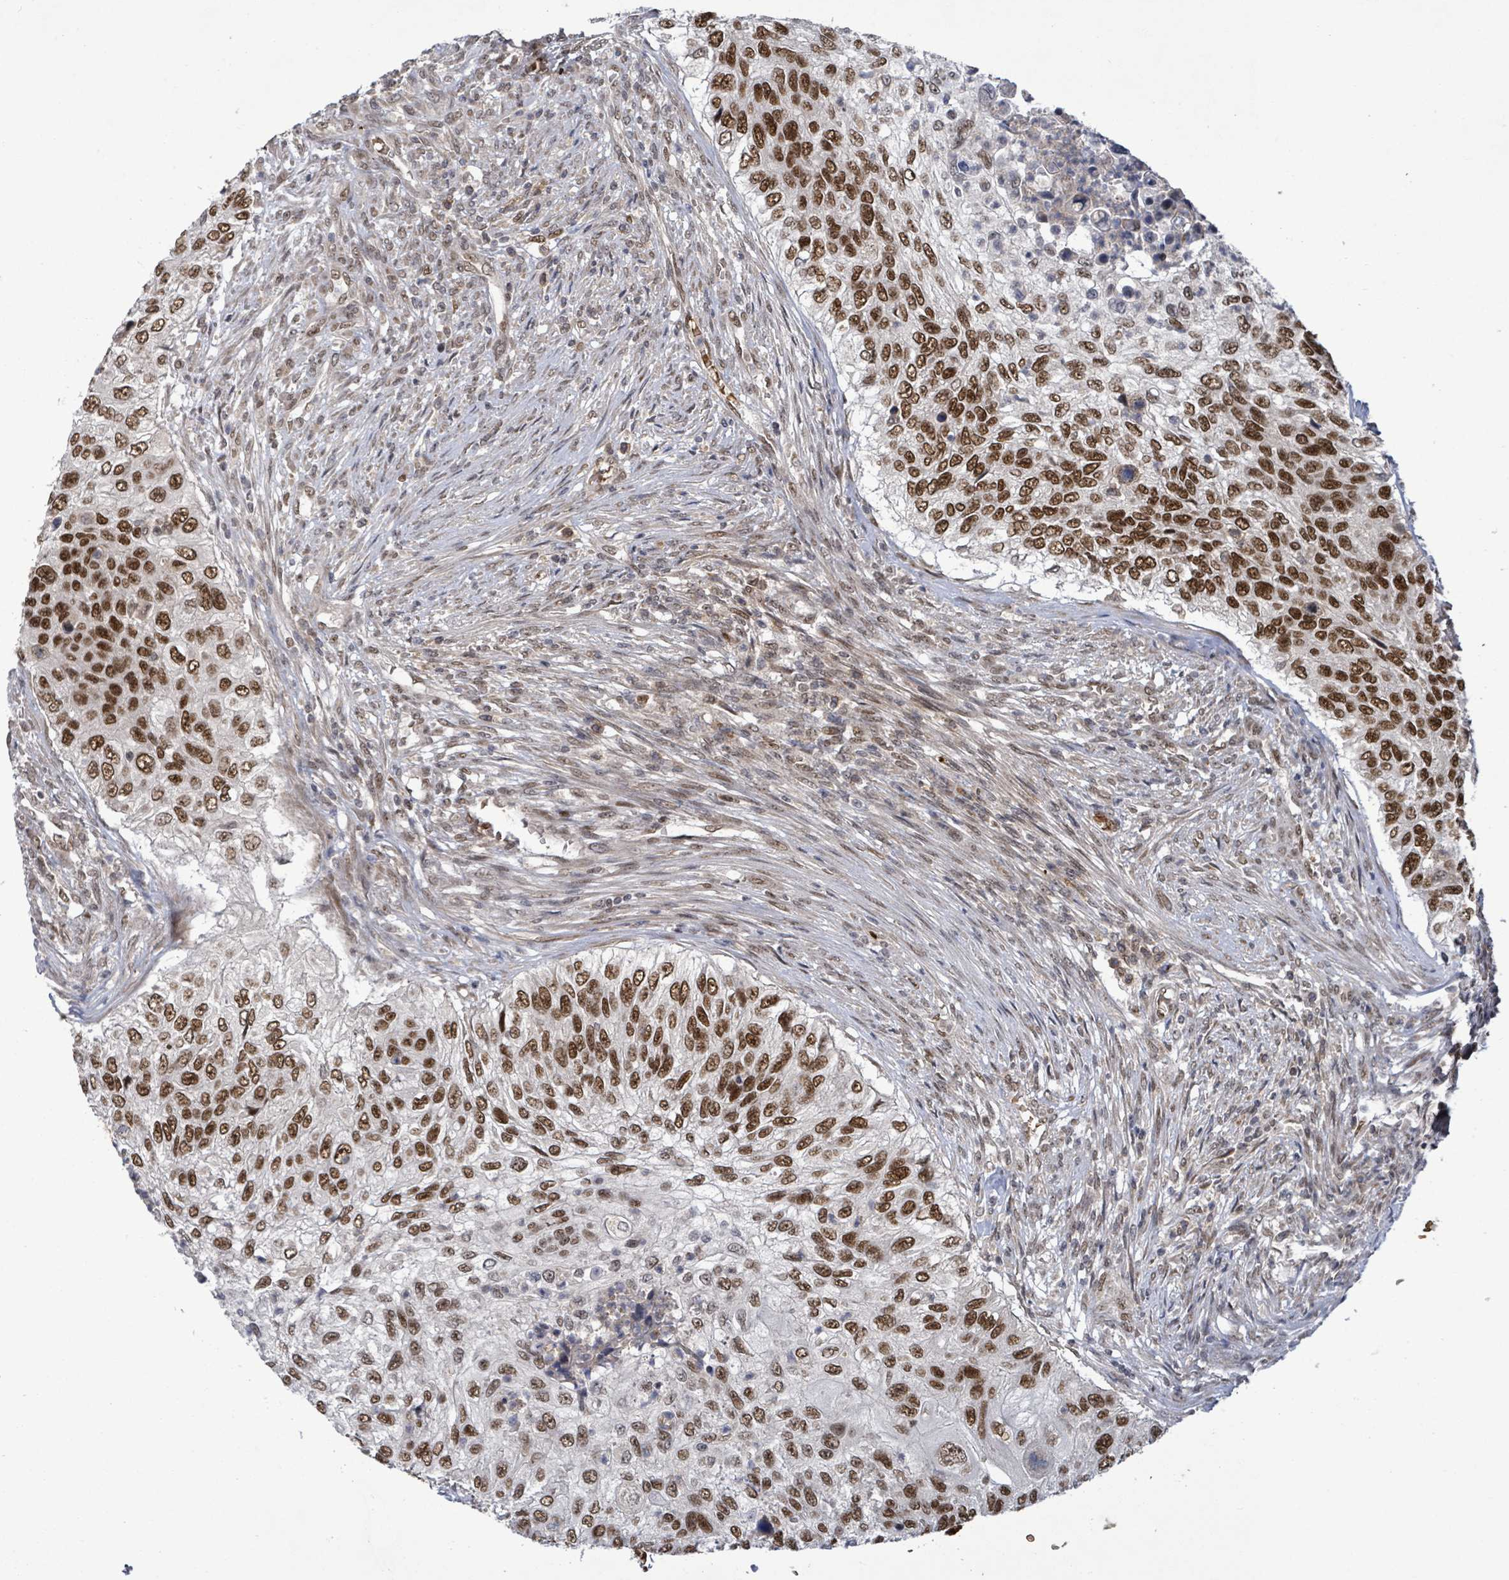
{"staining": {"intensity": "strong", "quantity": "25%-75%", "location": "nuclear"}, "tissue": "urothelial cancer", "cell_type": "Tumor cells", "image_type": "cancer", "snomed": [{"axis": "morphology", "description": "Urothelial carcinoma, High grade"}, {"axis": "topography", "description": "Urinary bladder"}], "caption": "IHC image of urothelial cancer stained for a protein (brown), which displays high levels of strong nuclear positivity in approximately 25%-75% of tumor cells.", "gene": "PATZ1", "patient": {"sex": "female", "age": 60}}